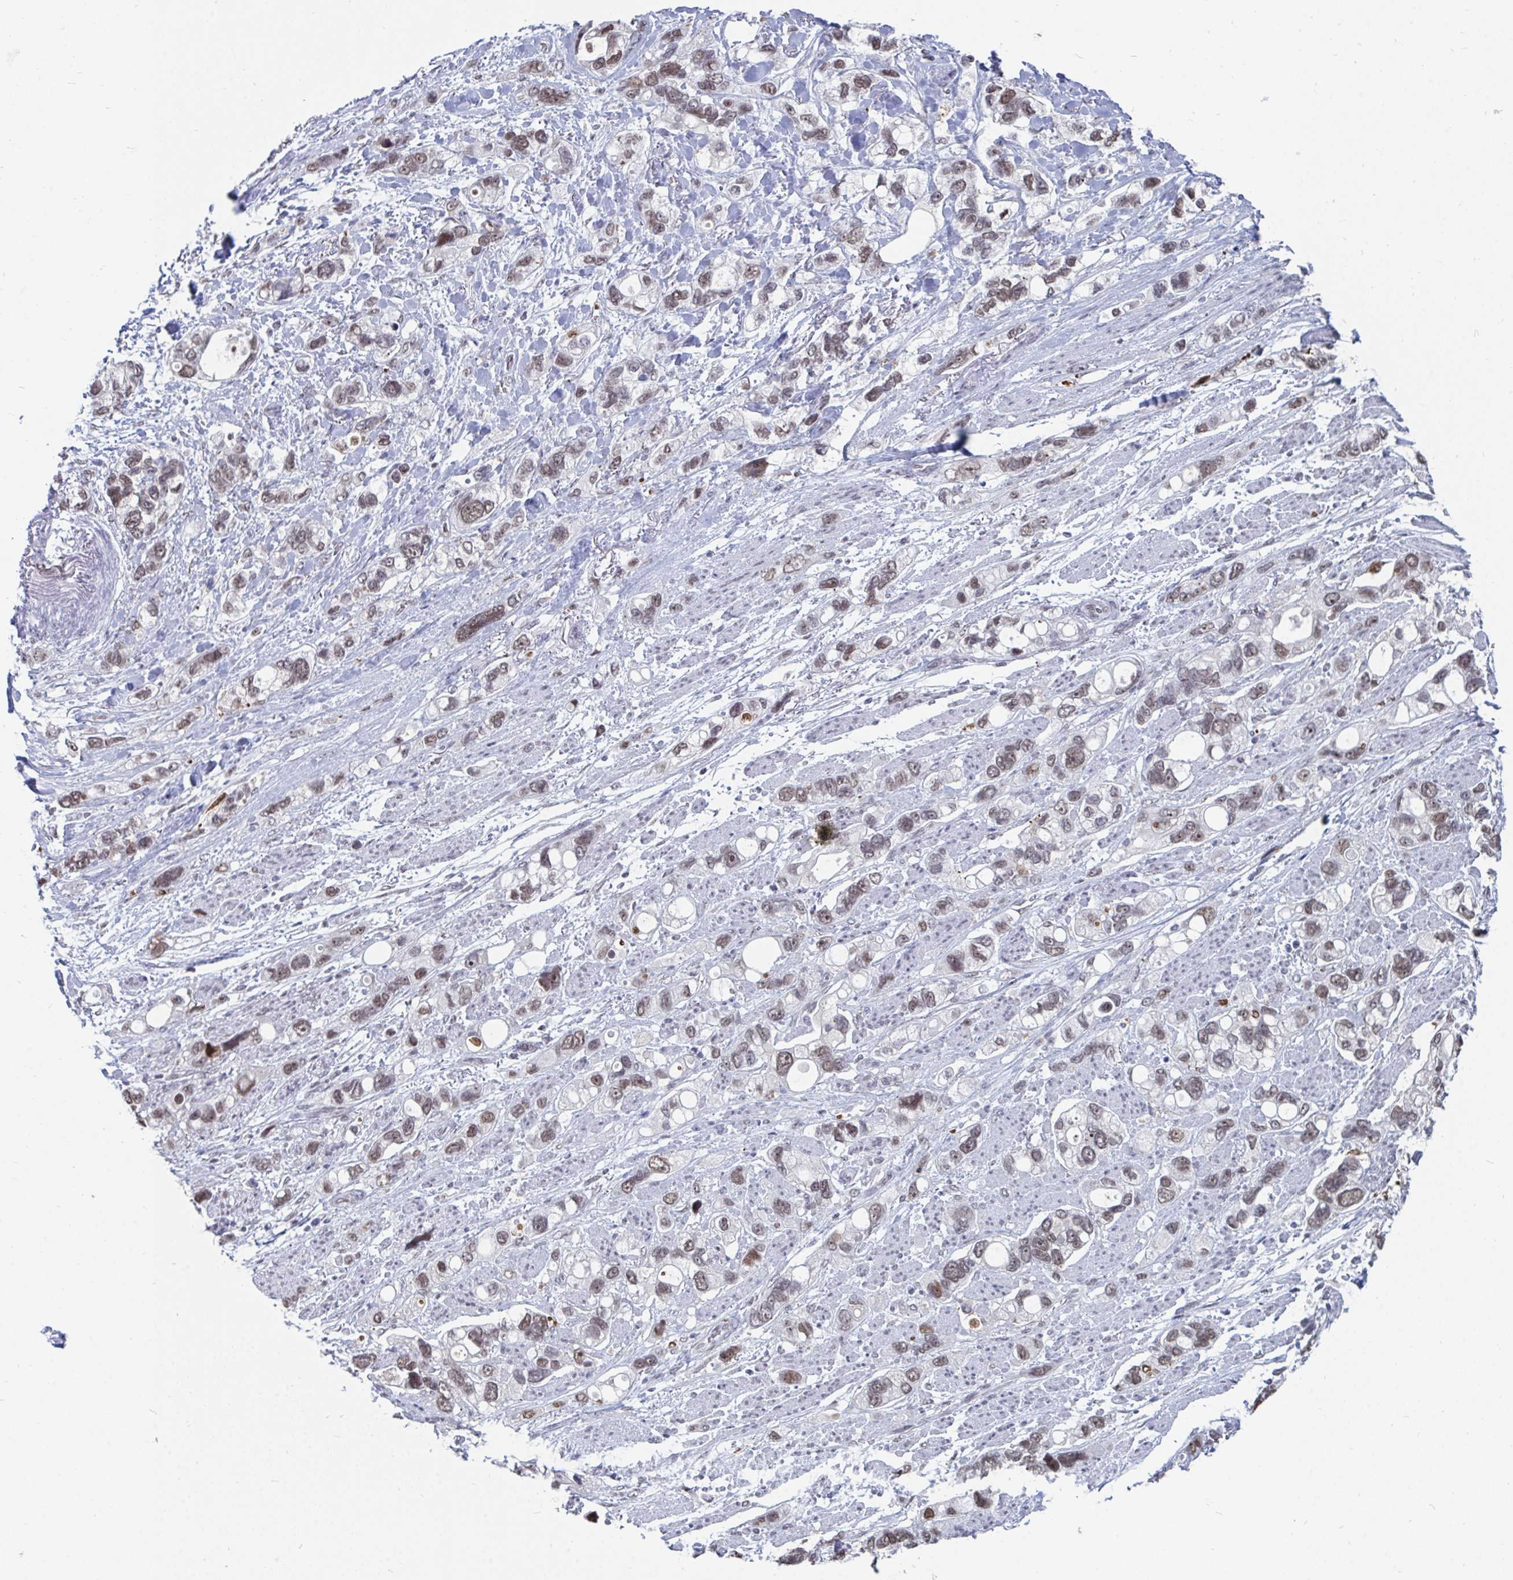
{"staining": {"intensity": "weak", "quantity": ">75%", "location": "nuclear"}, "tissue": "stomach cancer", "cell_type": "Tumor cells", "image_type": "cancer", "snomed": [{"axis": "morphology", "description": "Adenocarcinoma, NOS"}, {"axis": "topography", "description": "Stomach, upper"}], "caption": "Immunohistochemistry (IHC) micrograph of neoplastic tissue: stomach cancer (adenocarcinoma) stained using immunohistochemistry reveals low levels of weak protein expression localized specifically in the nuclear of tumor cells, appearing as a nuclear brown color.", "gene": "TRIP12", "patient": {"sex": "female", "age": 81}}